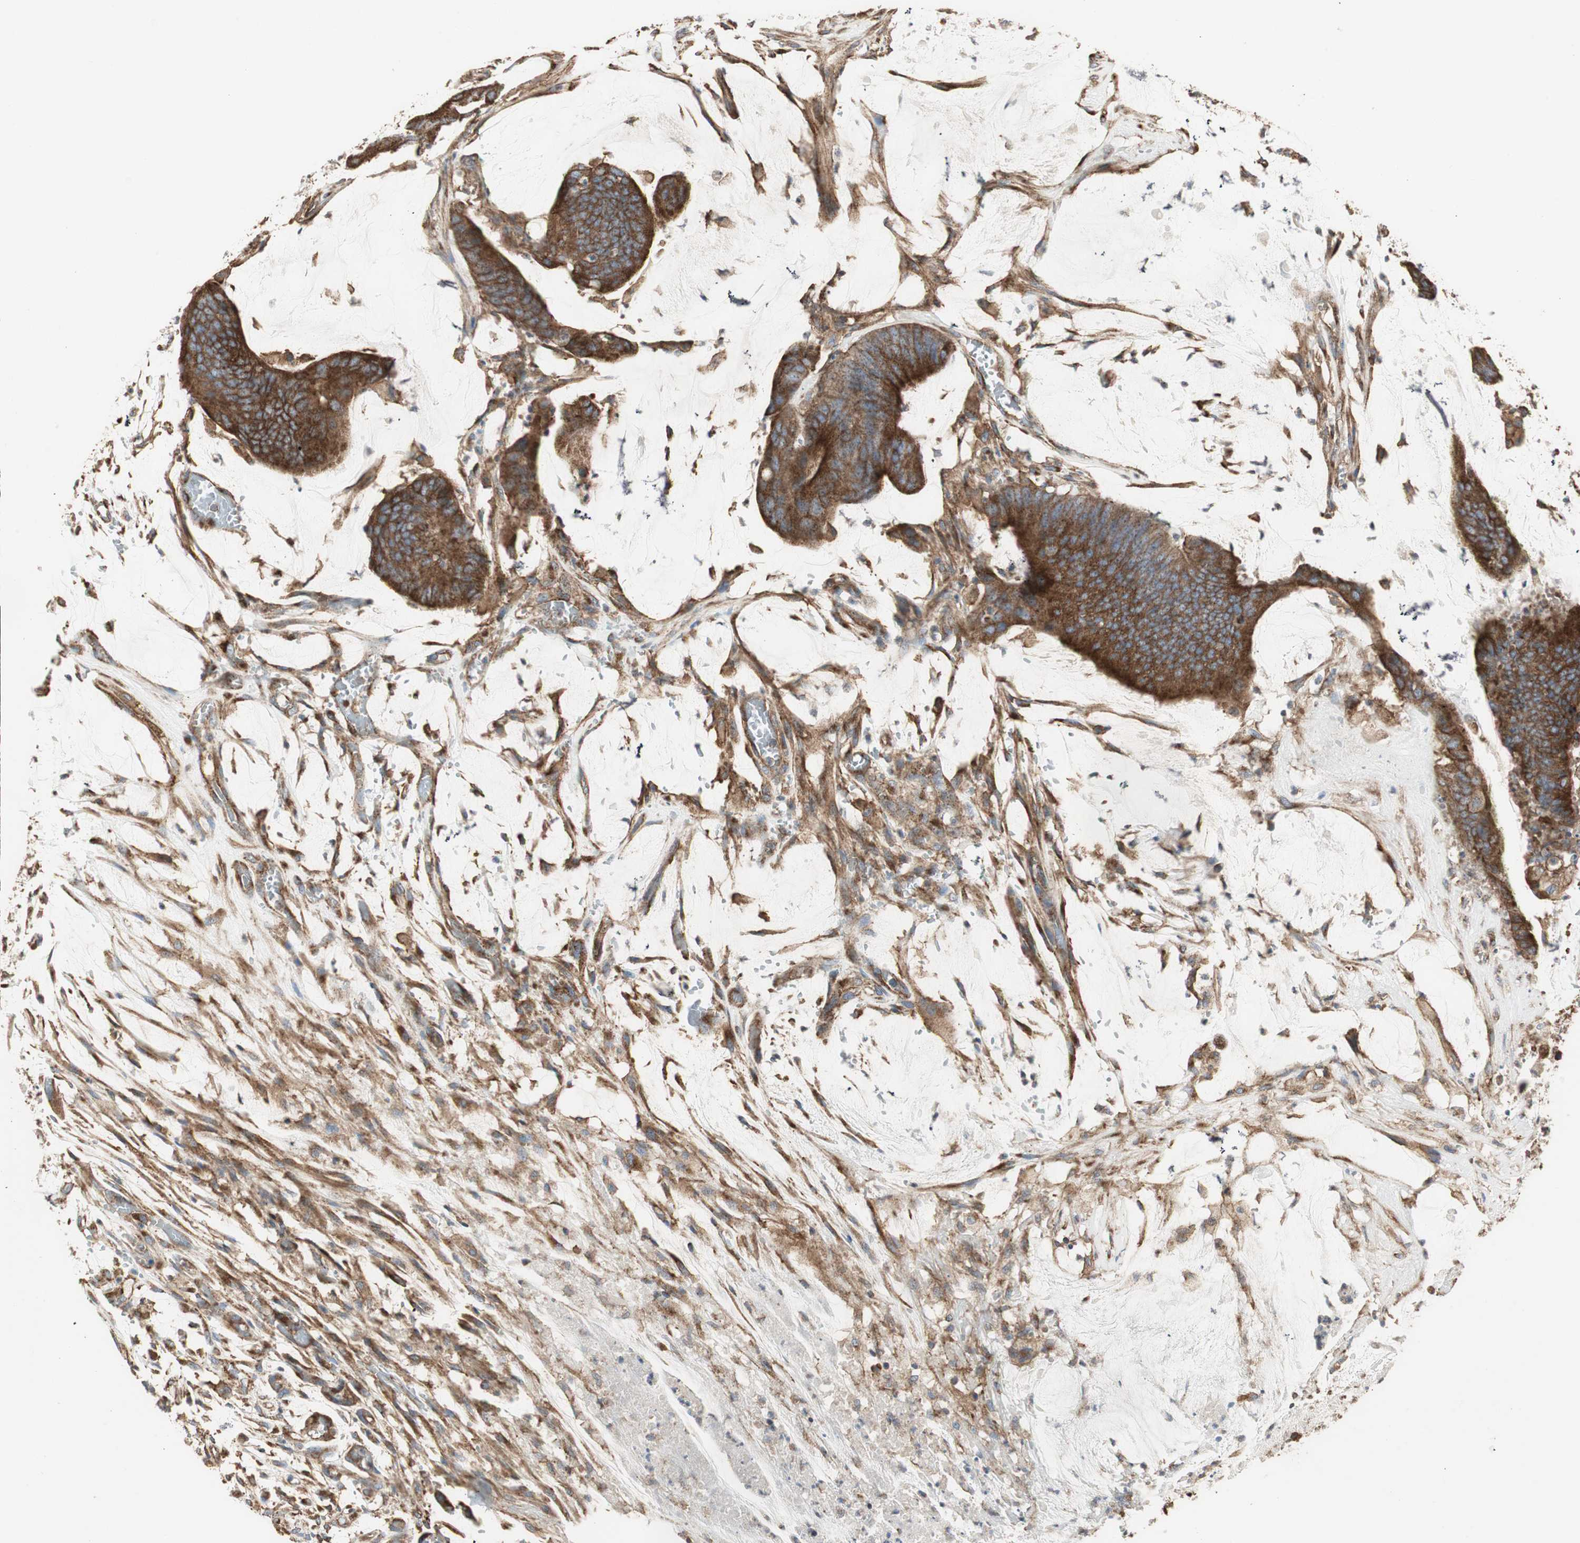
{"staining": {"intensity": "strong", "quantity": ">75%", "location": "cytoplasmic/membranous"}, "tissue": "colorectal cancer", "cell_type": "Tumor cells", "image_type": "cancer", "snomed": [{"axis": "morphology", "description": "Adenocarcinoma, NOS"}, {"axis": "topography", "description": "Rectum"}], "caption": "A histopathology image of human colorectal adenocarcinoma stained for a protein reveals strong cytoplasmic/membranous brown staining in tumor cells.", "gene": "H6PD", "patient": {"sex": "female", "age": 66}}